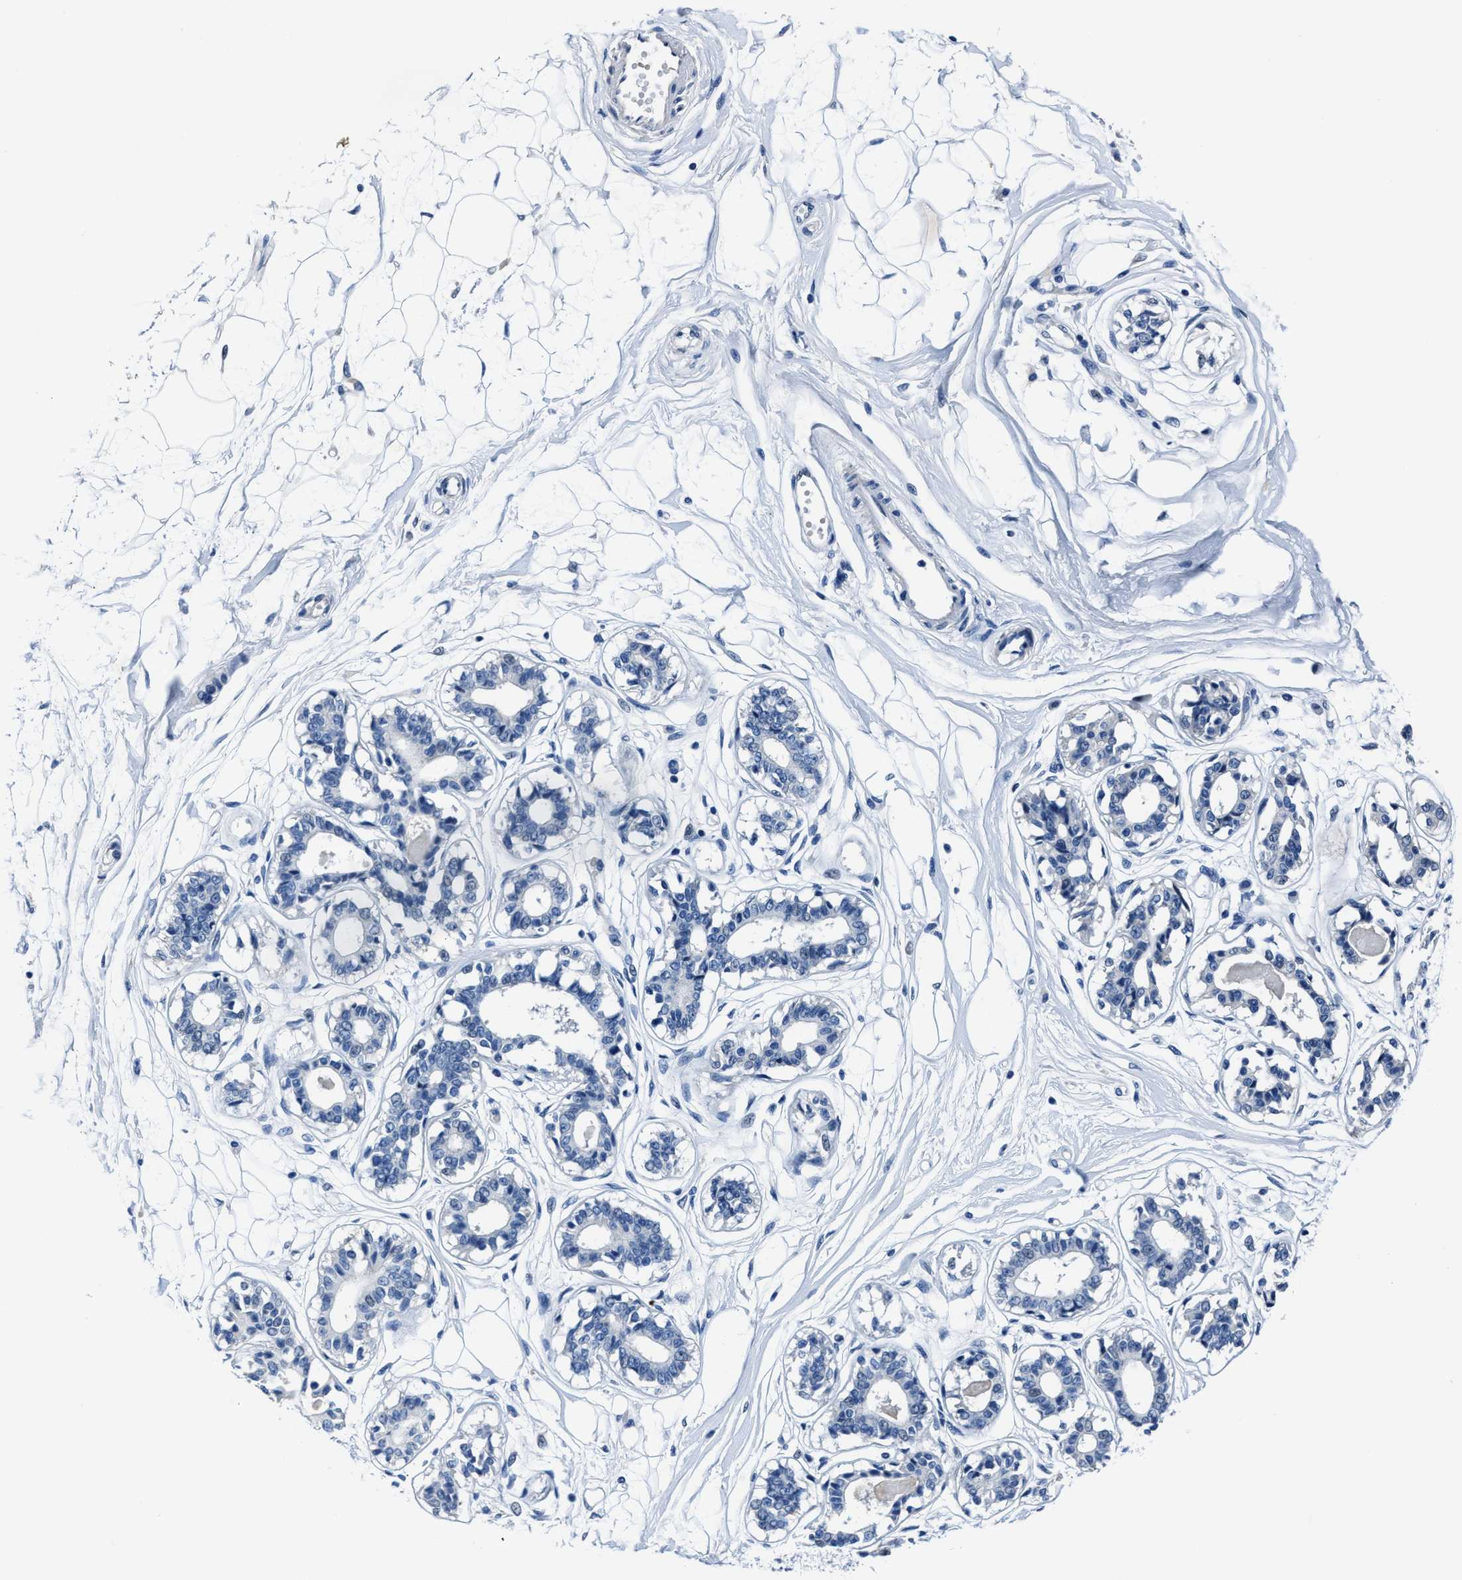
{"staining": {"intensity": "negative", "quantity": "none", "location": "none"}, "tissue": "breast", "cell_type": "Adipocytes", "image_type": "normal", "snomed": [{"axis": "morphology", "description": "Normal tissue, NOS"}, {"axis": "topography", "description": "Breast"}], "caption": "An immunohistochemistry image of unremarkable breast is shown. There is no staining in adipocytes of breast. (Stains: DAB (3,3'-diaminobenzidine) immunohistochemistry with hematoxylin counter stain, Microscopy: brightfield microscopy at high magnification).", "gene": "NACAD", "patient": {"sex": "female", "age": 45}}